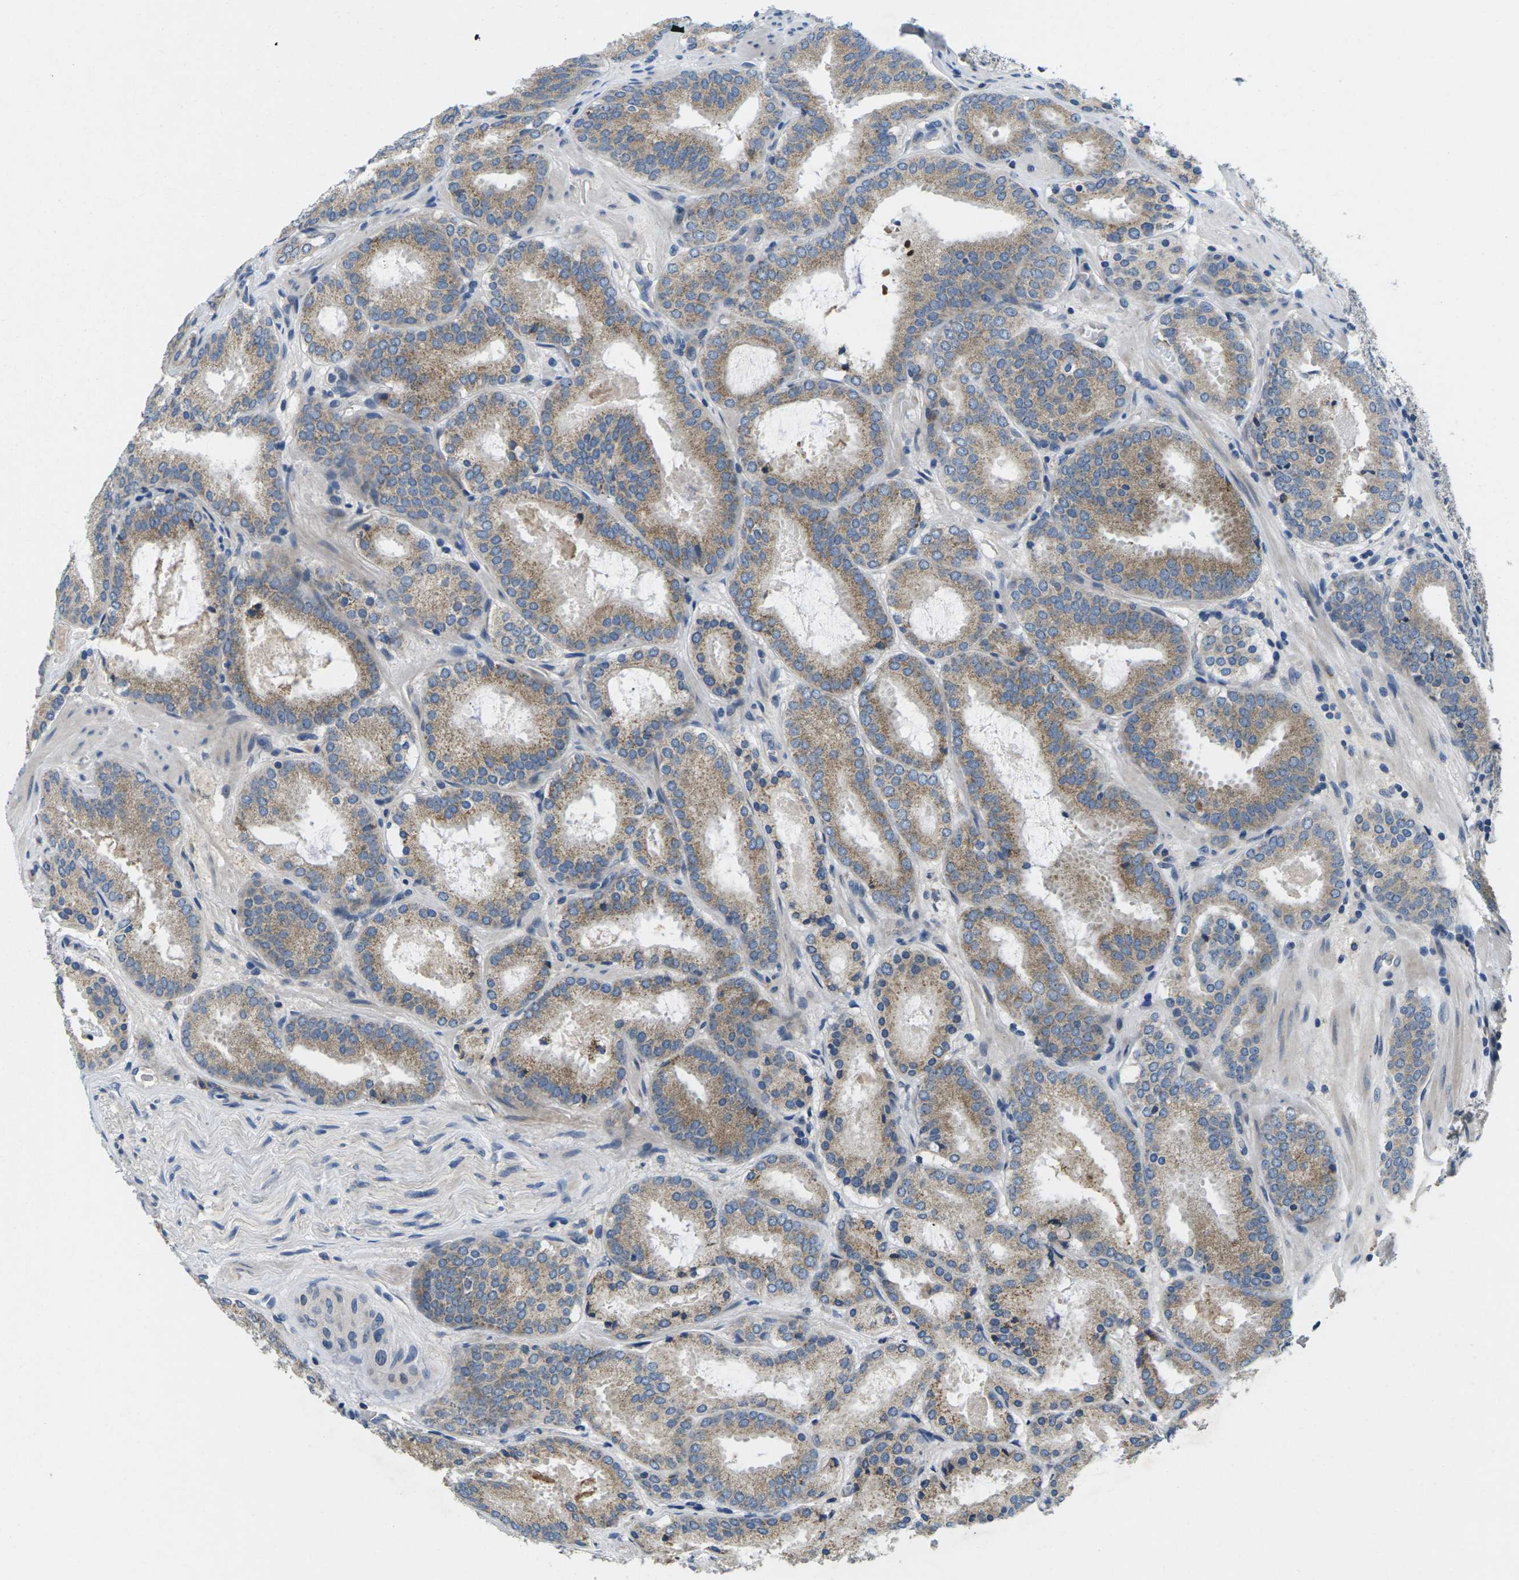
{"staining": {"intensity": "weak", "quantity": "25%-75%", "location": "cytoplasmic/membranous"}, "tissue": "prostate cancer", "cell_type": "Tumor cells", "image_type": "cancer", "snomed": [{"axis": "morphology", "description": "Adenocarcinoma, Low grade"}, {"axis": "topography", "description": "Prostate"}], "caption": "A photomicrograph of prostate cancer (low-grade adenocarcinoma) stained for a protein demonstrates weak cytoplasmic/membranous brown staining in tumor cells.", "gene": "ERGIC3", "patient": {"sex": "male", "age": 69}}